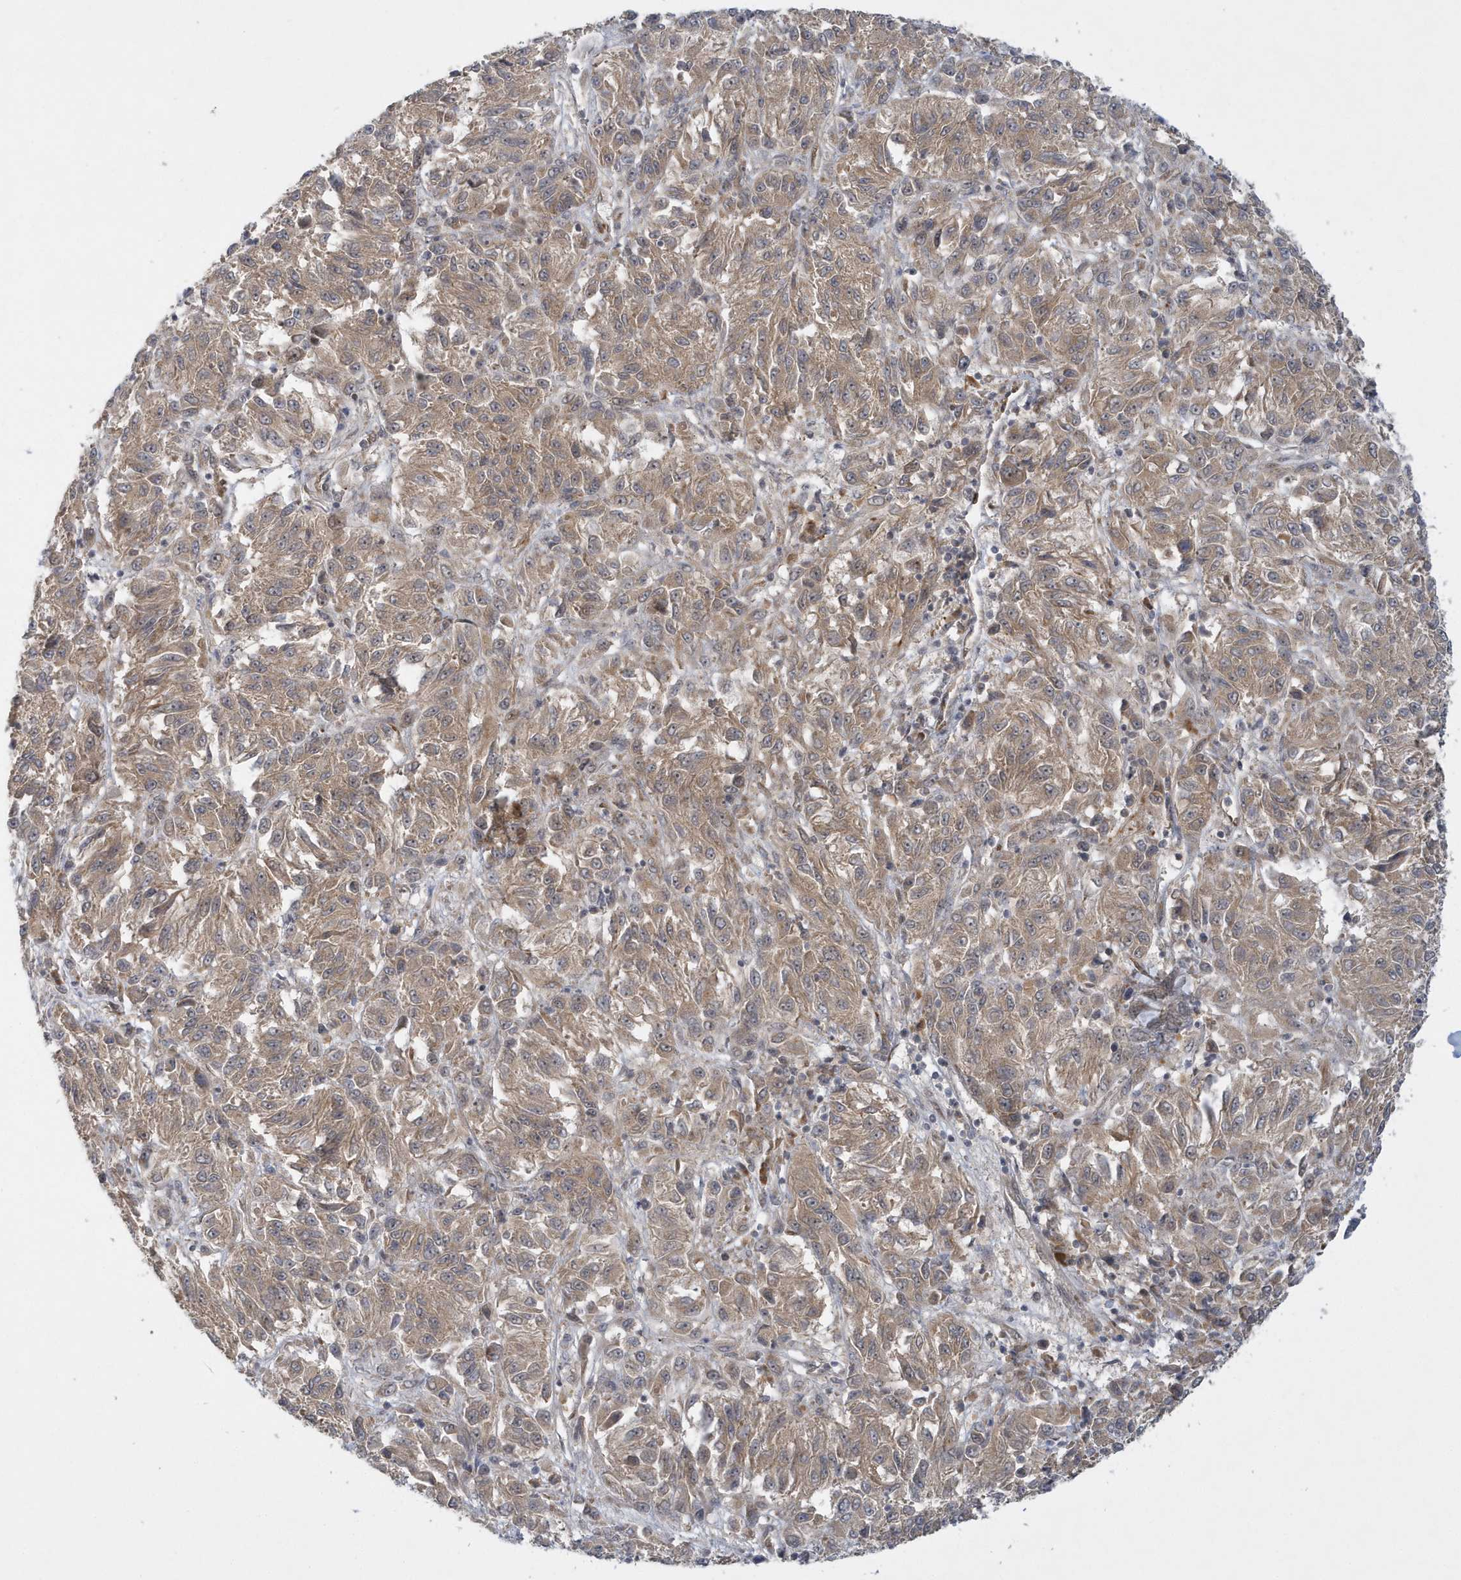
{"staining": {"intensity": "weak", "quantity": ">75%", "location": "cytoplasmic/membranous"}, "tissue": "melanoma", "cell_type": "Tumor cells", "image_type": "cancer", "snomed": [{"axis": "morphology", "description": "Malignant melanoma, Metastatic site"}, {"axis": "topography", "description": "Lung"}], "caption": "A brown stain highlights weak cytoplasmic/membranous positivity of a protein in malignant melanoma (metastatic site) tumor cells.", "gene": "ATG4A", "patient": {"sex": "male", "age": 64}}